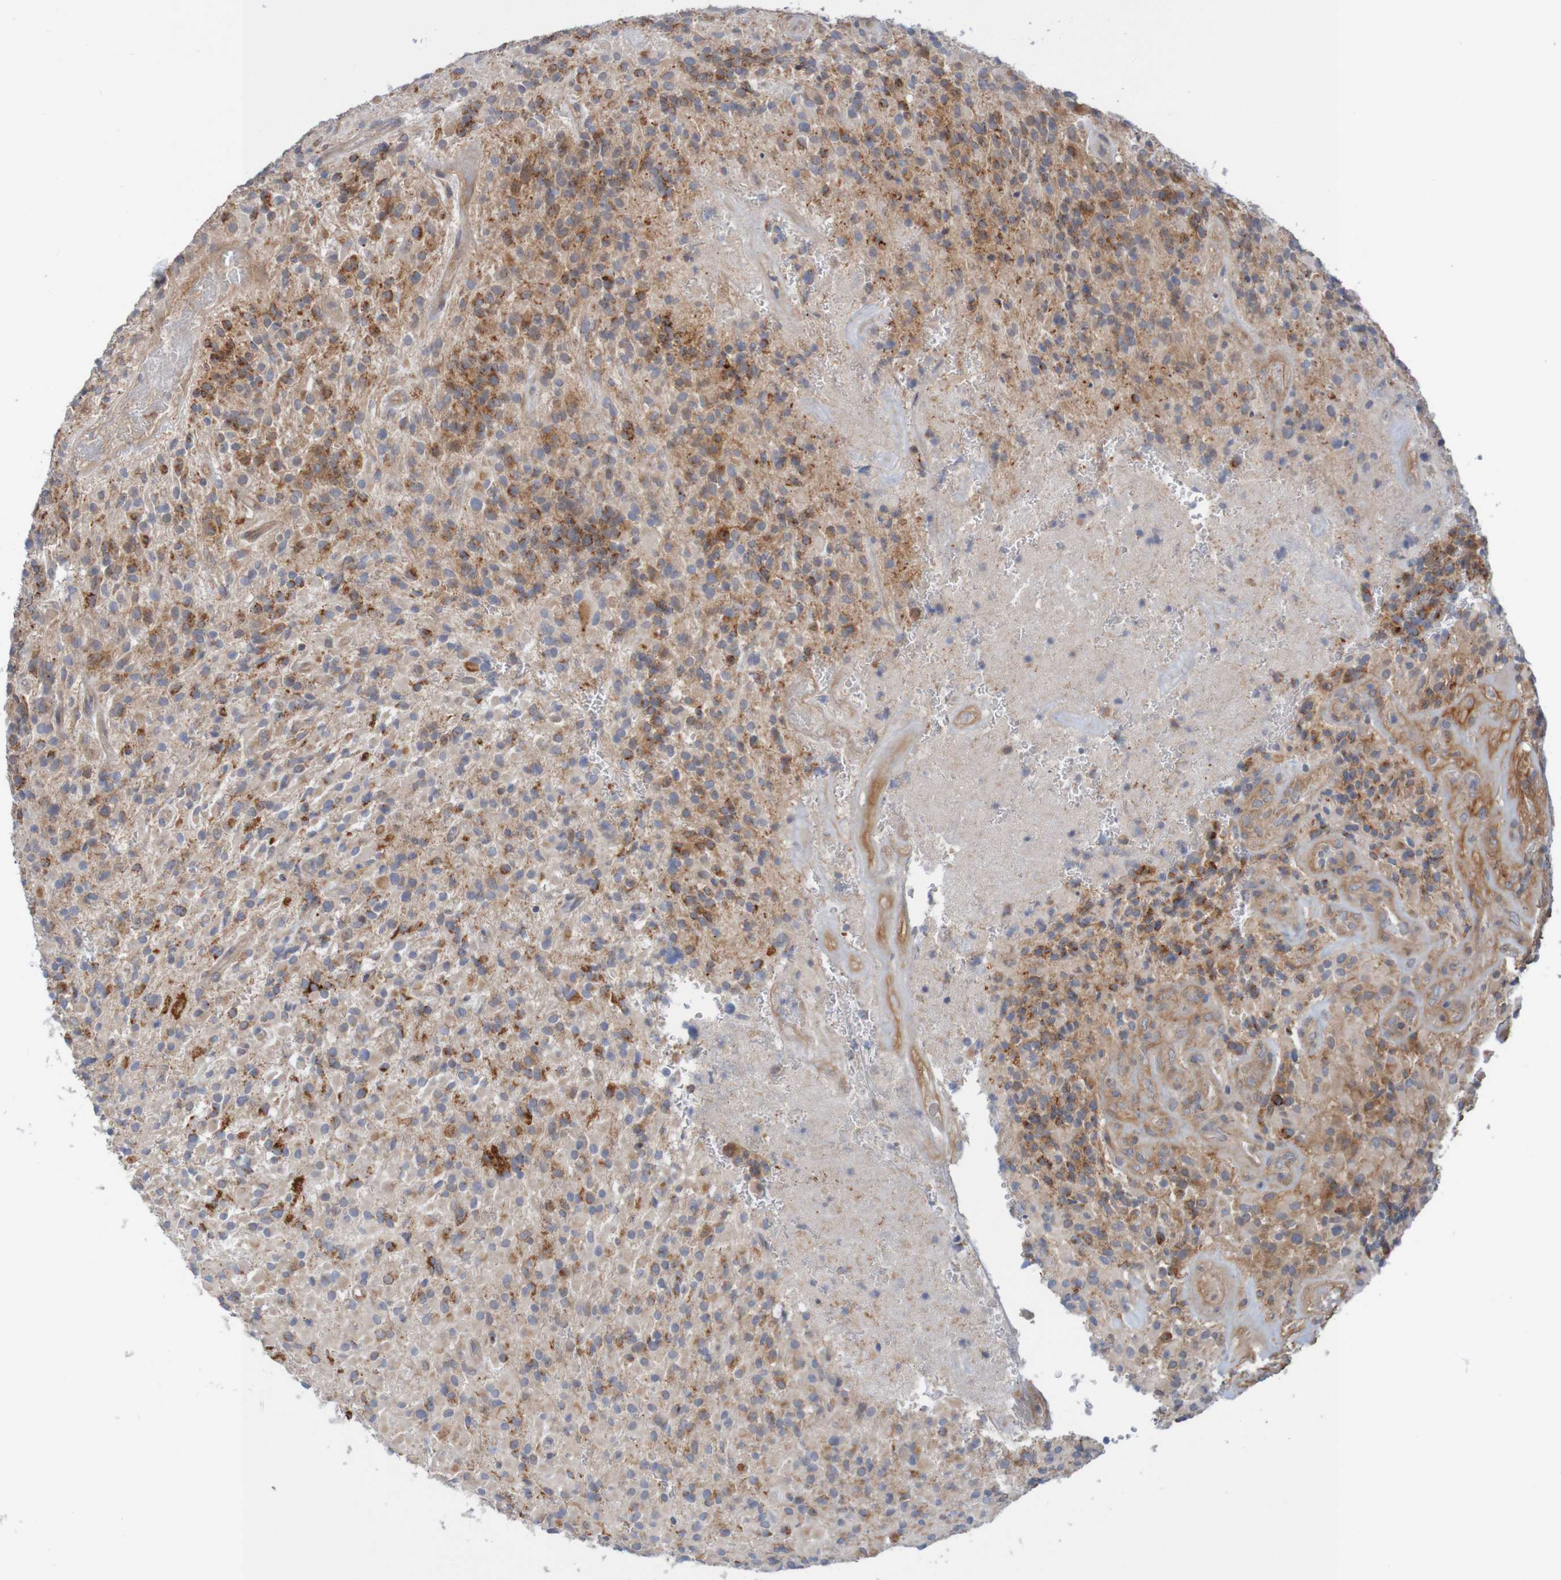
{"staining": {"intensity": "strong", "quantity": "25%-75%", "location": "cytoplasmic/membranous"}, "tissue": "glioma", "cell_type": "Tumor cells", "image_type": "cancer", "snomed": [{"axis": "morphology", "description": "Glioma, malignant, High grade"}, {"axis": "topography", "description": "Brain"}], "caption": "Tumor cells exhibit high levels of strong cytoplasmic/membranous positivity in approximately 25%-75% of cells in human glioma.", "gene": "NAV2", "patient": {"sex": "male", "age": 71}}